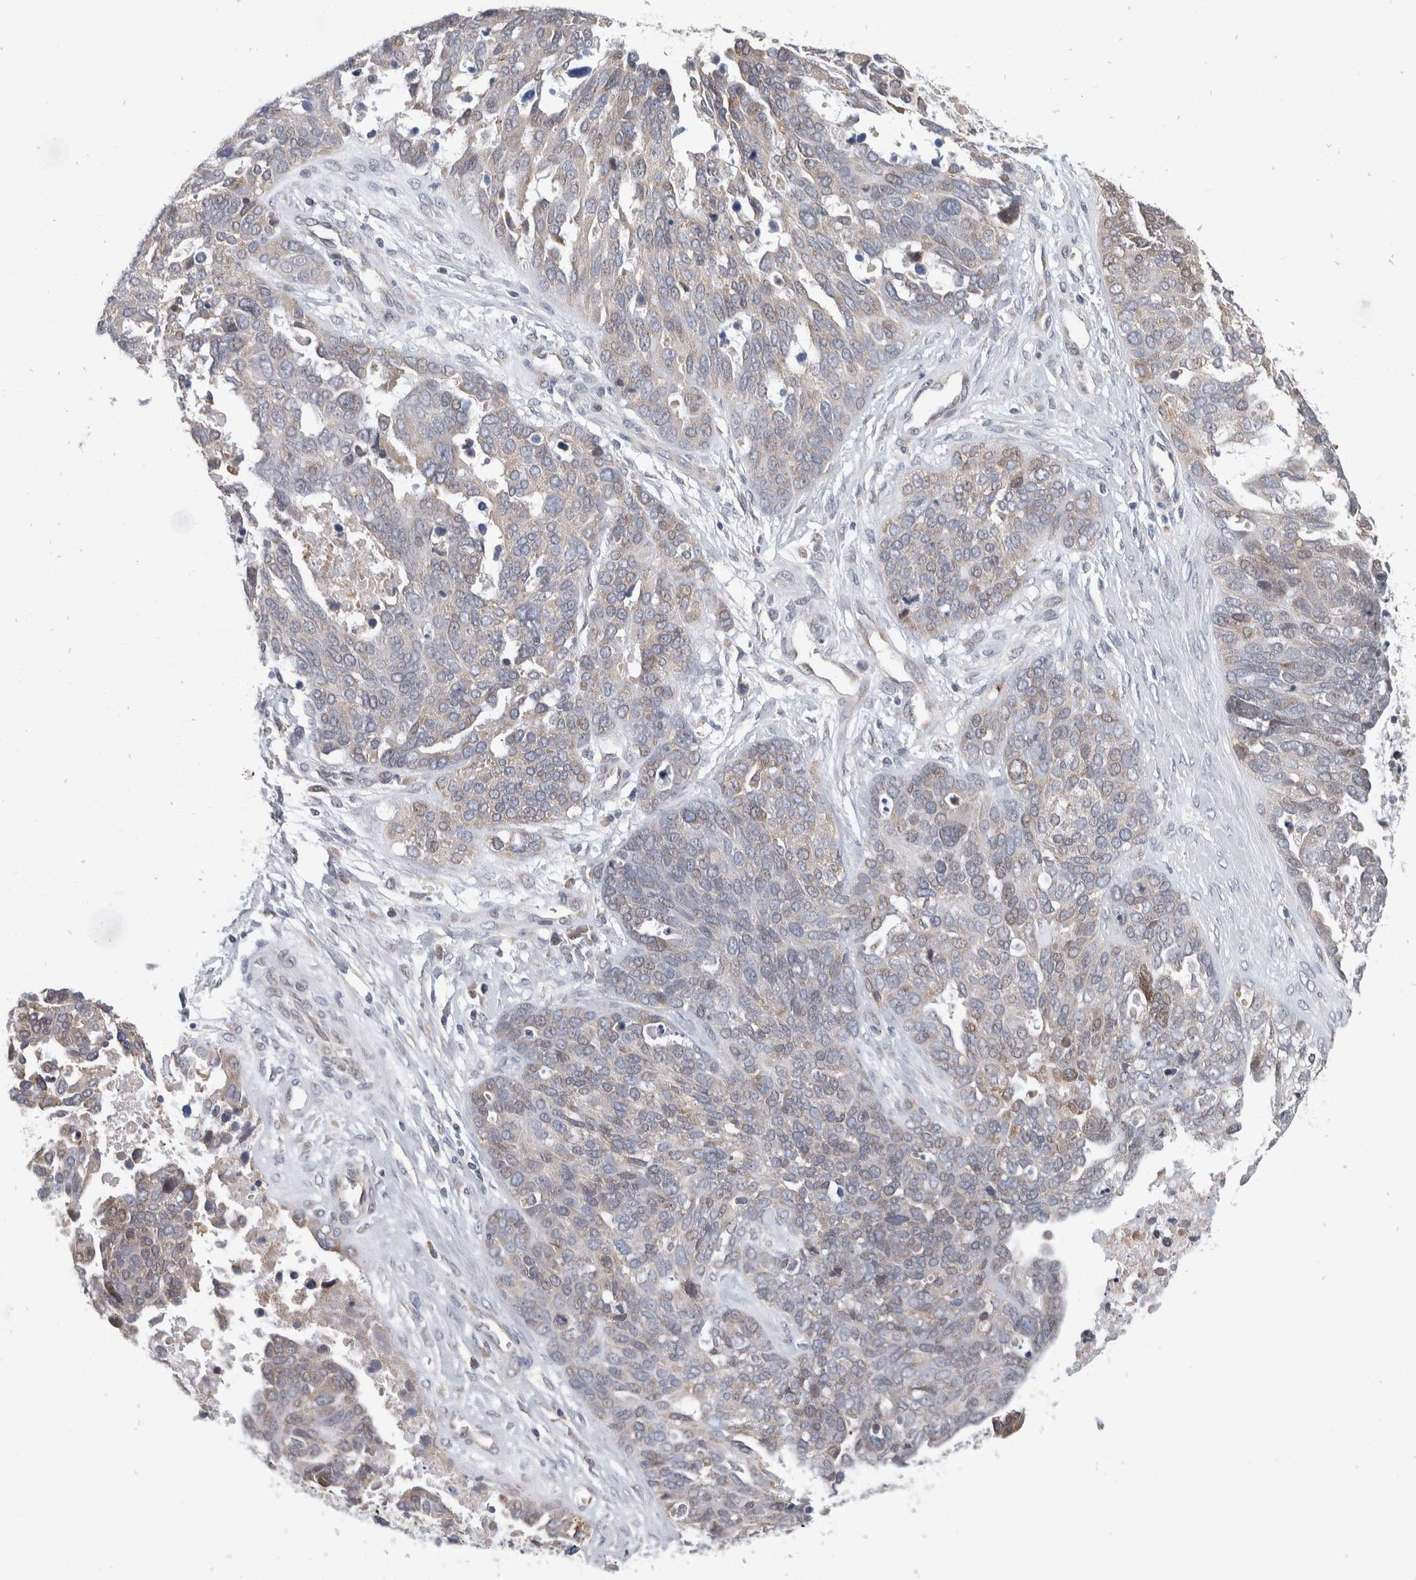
{"staining": {"intensity": "weak", "quantity": "<25%", "location": "cytoplasmic/membranous"}, "tissue": "ovarian cancer", "cell_type": "Tumor cells", "image_type": "cancer", "snomed": [{"axis": "morphology", "description": "Cystadenocarcinoma, serous, NOS"}, {"axis": "topography", "description": "Ovary"}], "caption": "This is an immunohistochemistry micrograph of human ovarian cancer. There is no positivity in tumor cells.", "gene": "TMEM245", "patient": {"sex": "female", "age": 44}}